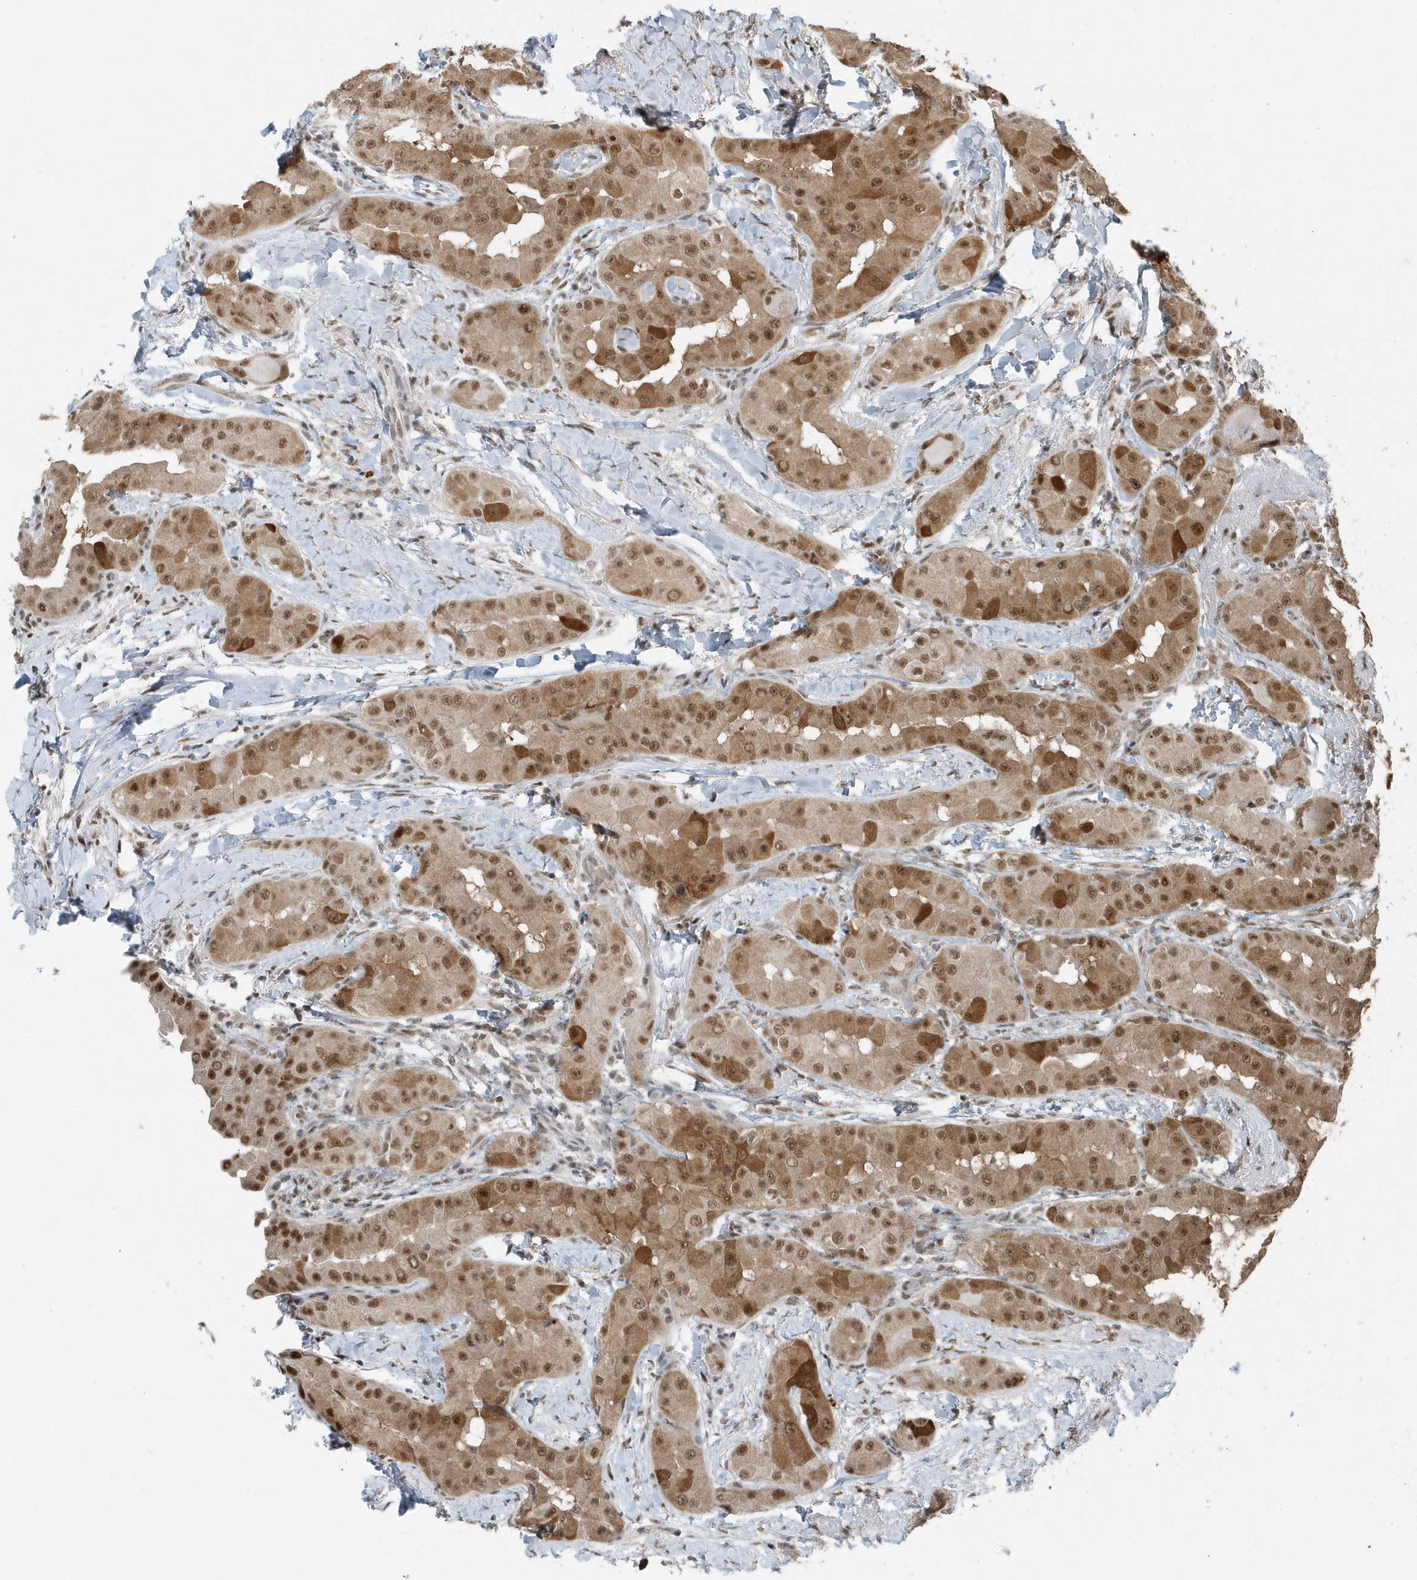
{"staining": {"intensity": "moderate", "quantity": ">75%", "location": "cytoplasmic/membranous,nuclear"}, "tissue": "thyroid cancer", "cell_type": "Tumor cells", "image_type": "cancer", "snomed": [{"axis": "morphology", "description": "Papillary adenocarcinoma, NOS"}, {"axis": "topography", "description": "Thyroid gland"}], "caption": "A brown stain labels moderate cytoplasmic/membranous and nuclear positivity of a protein in human thyroid papillary adenocarcinoma tumor cells.", "gene": "YTHDC1", "patient": {"sex": "male", "age": 33}}